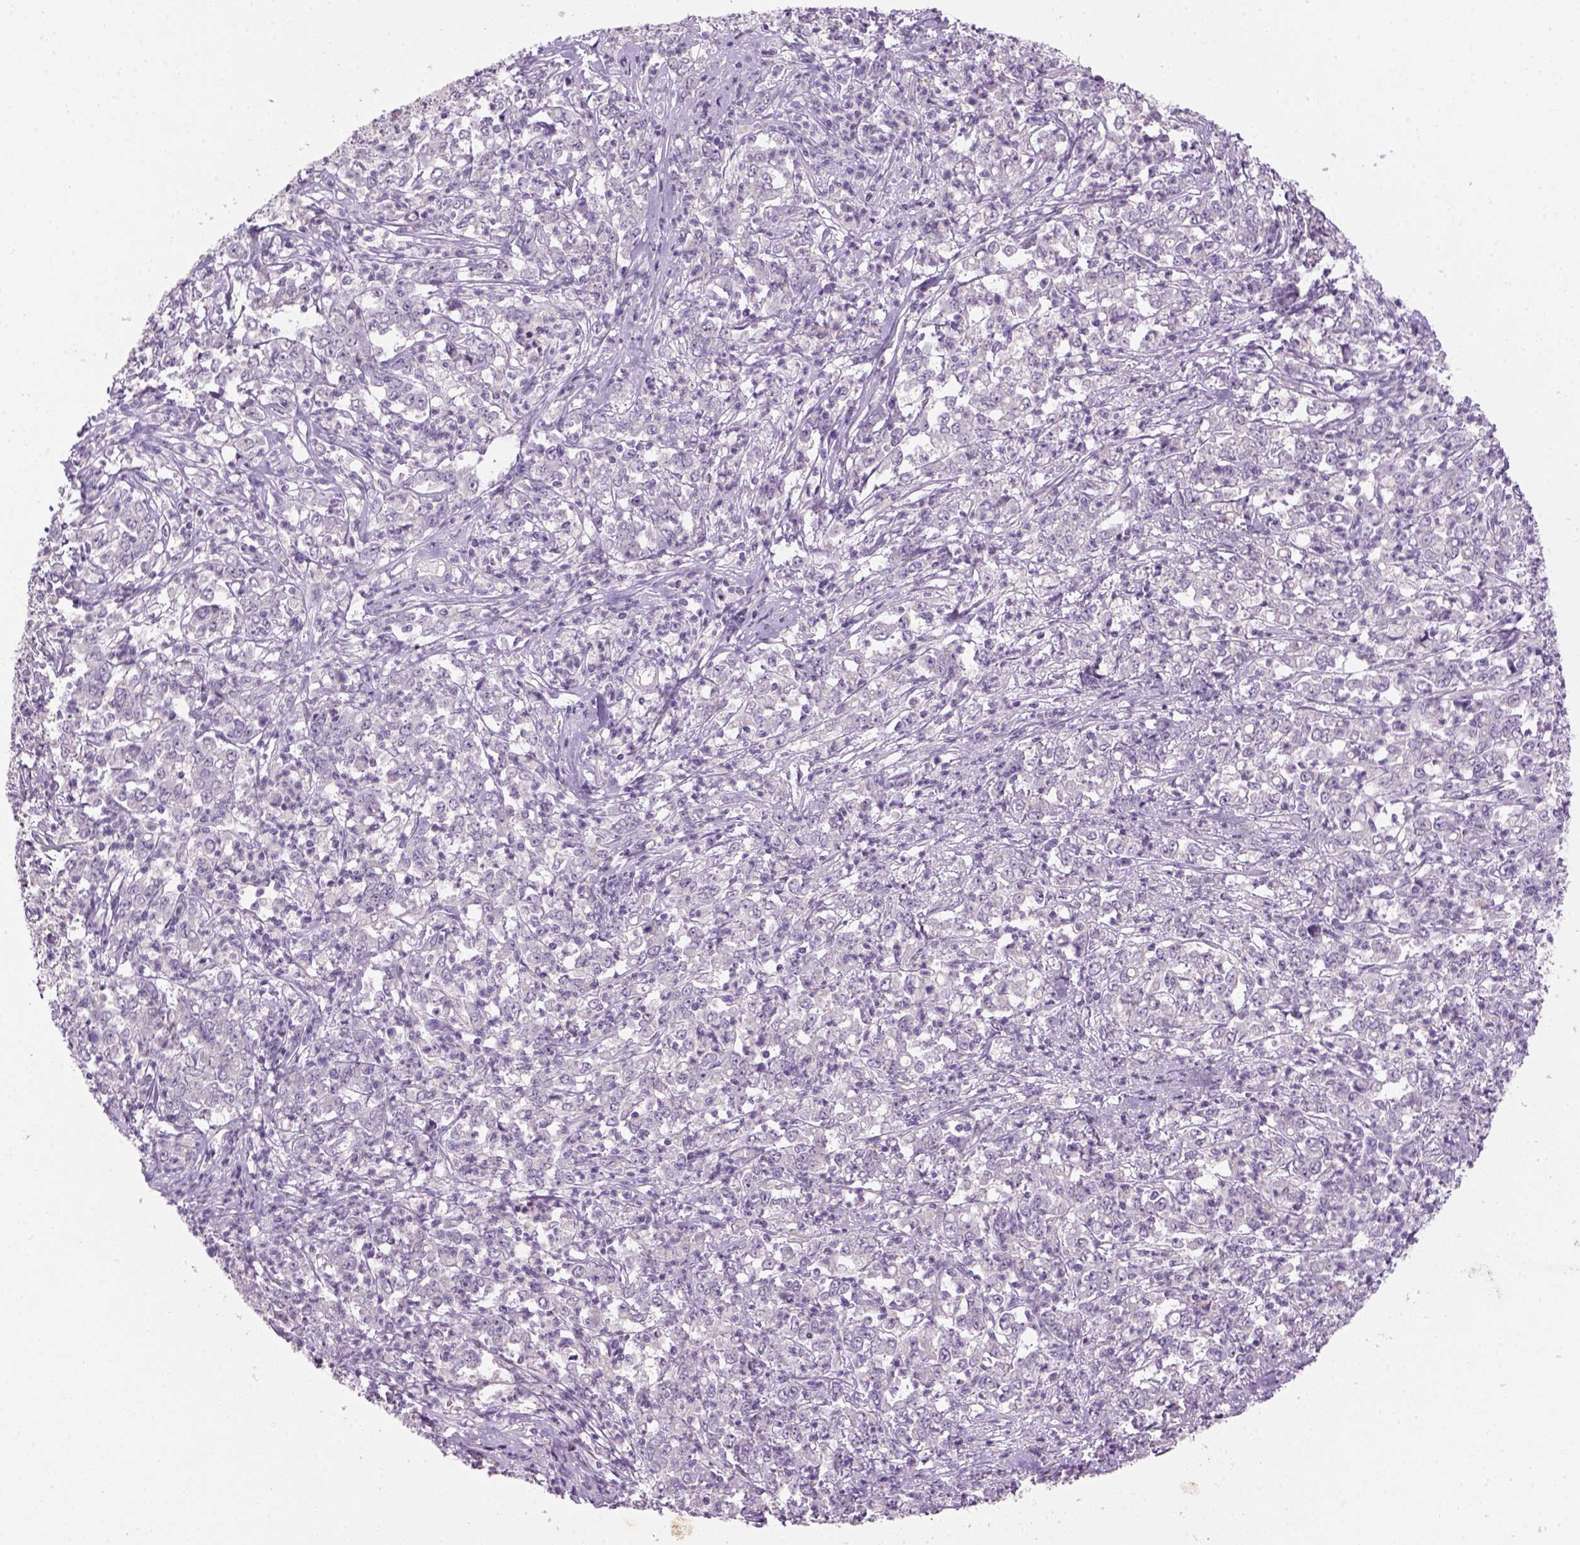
{"staining": {"intensity": "negative", "quantity": "none", "location": "none"}, "tissue": "stomach cancer", "cell_type": "Tumor cells", "image_type": "cancer", "snomed": [{"axis": "morphology", "description": "Adenocarcinoma, NOS"}, {"axis": "topography", "description": "Stomach, lower"}], "caption": "DAB (3,3'-diaminobenzidine) immunohistochemical staining of human stomach adenocarcinoma exhibits no significant staining in tumor cells.", "gene": "GFI1B", "patient": {"sex": "female", "age": 71}}